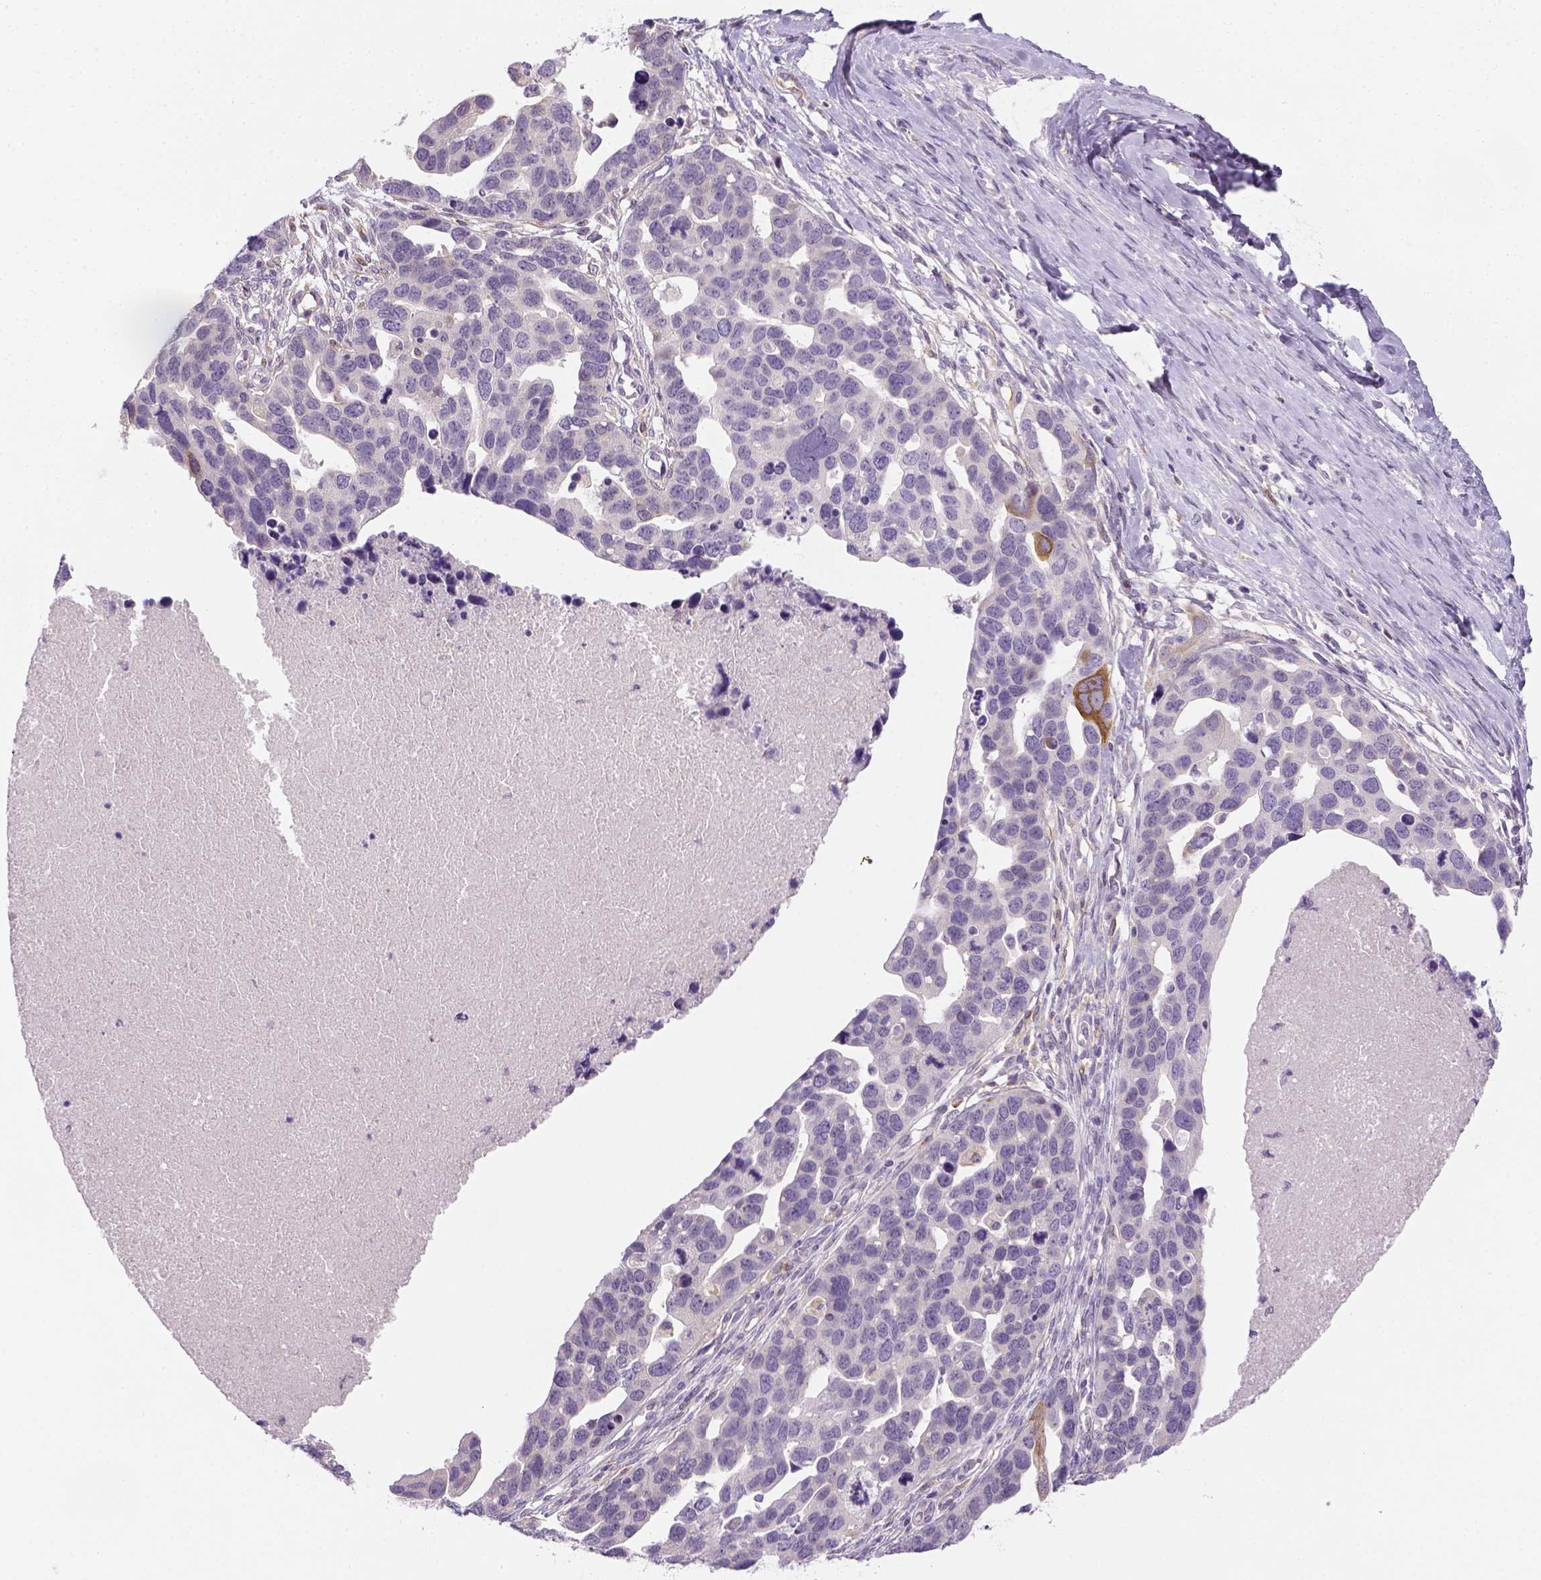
{"staining": {"intensity": "negative", "quantity": "none", "location": "none"}, "tissue": "ovarian cancer", "cell_type": "Tumor cells", "image_type": "cancer", "snomed": [{"axis": "morphology", "description": "Cystadenocarcinoma, serous, NOS"}, {"axis": "topography", "description": "Ovary"}], "caption": "The photomicrograph shows no staining of tumor cells in serous cystadenocarcinoma (ovarian).", "gene": "CACNB1", "patient": {"sex": "female", "age": 54}}